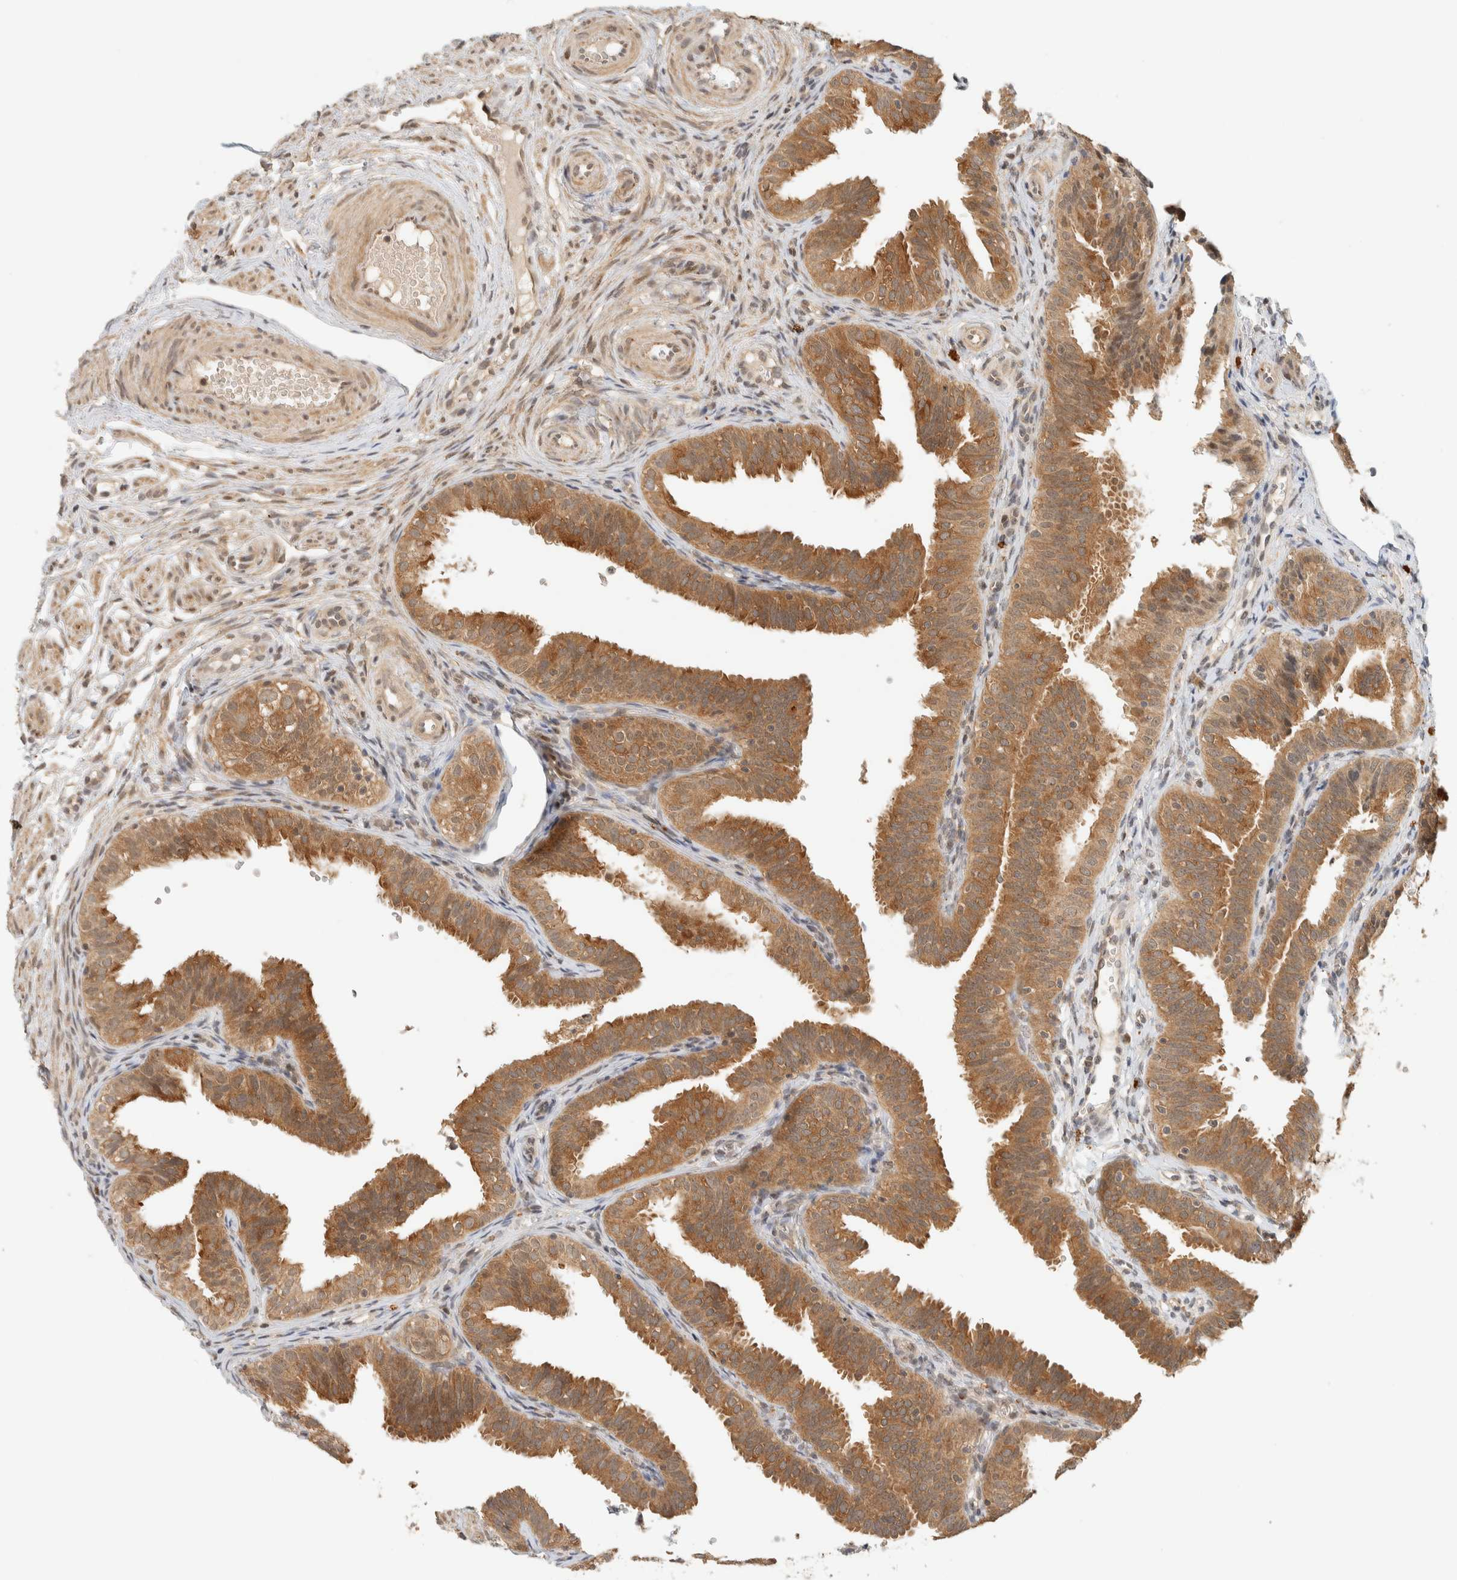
{"staining": {"intensity": "moderate", "quantity": ">75%", "location": "cytoplasmic/membranous"}, "tissue": "fallopian tube", "cell_type": "Glandular cells", "image_type": "normal", "snomed": [{"axis": "morphology", "description": "Normal tissue, NOS"}, {"axis": "topography", "description": "Fallopian tube"}], "caption": "Glandular cells exhibit medium levels of moderate cytoplasmic/membranous staining in about >75% of cells in benign human fallopian tube. The staining is performed using DAB (3,3'-diaminobenzidine) brown chromogen to label protein expression. The nuclei are counter-stained blue using hematoxylin.", "gene": "KIFAP3", "patient": {"sex": "female", "age": 35}}